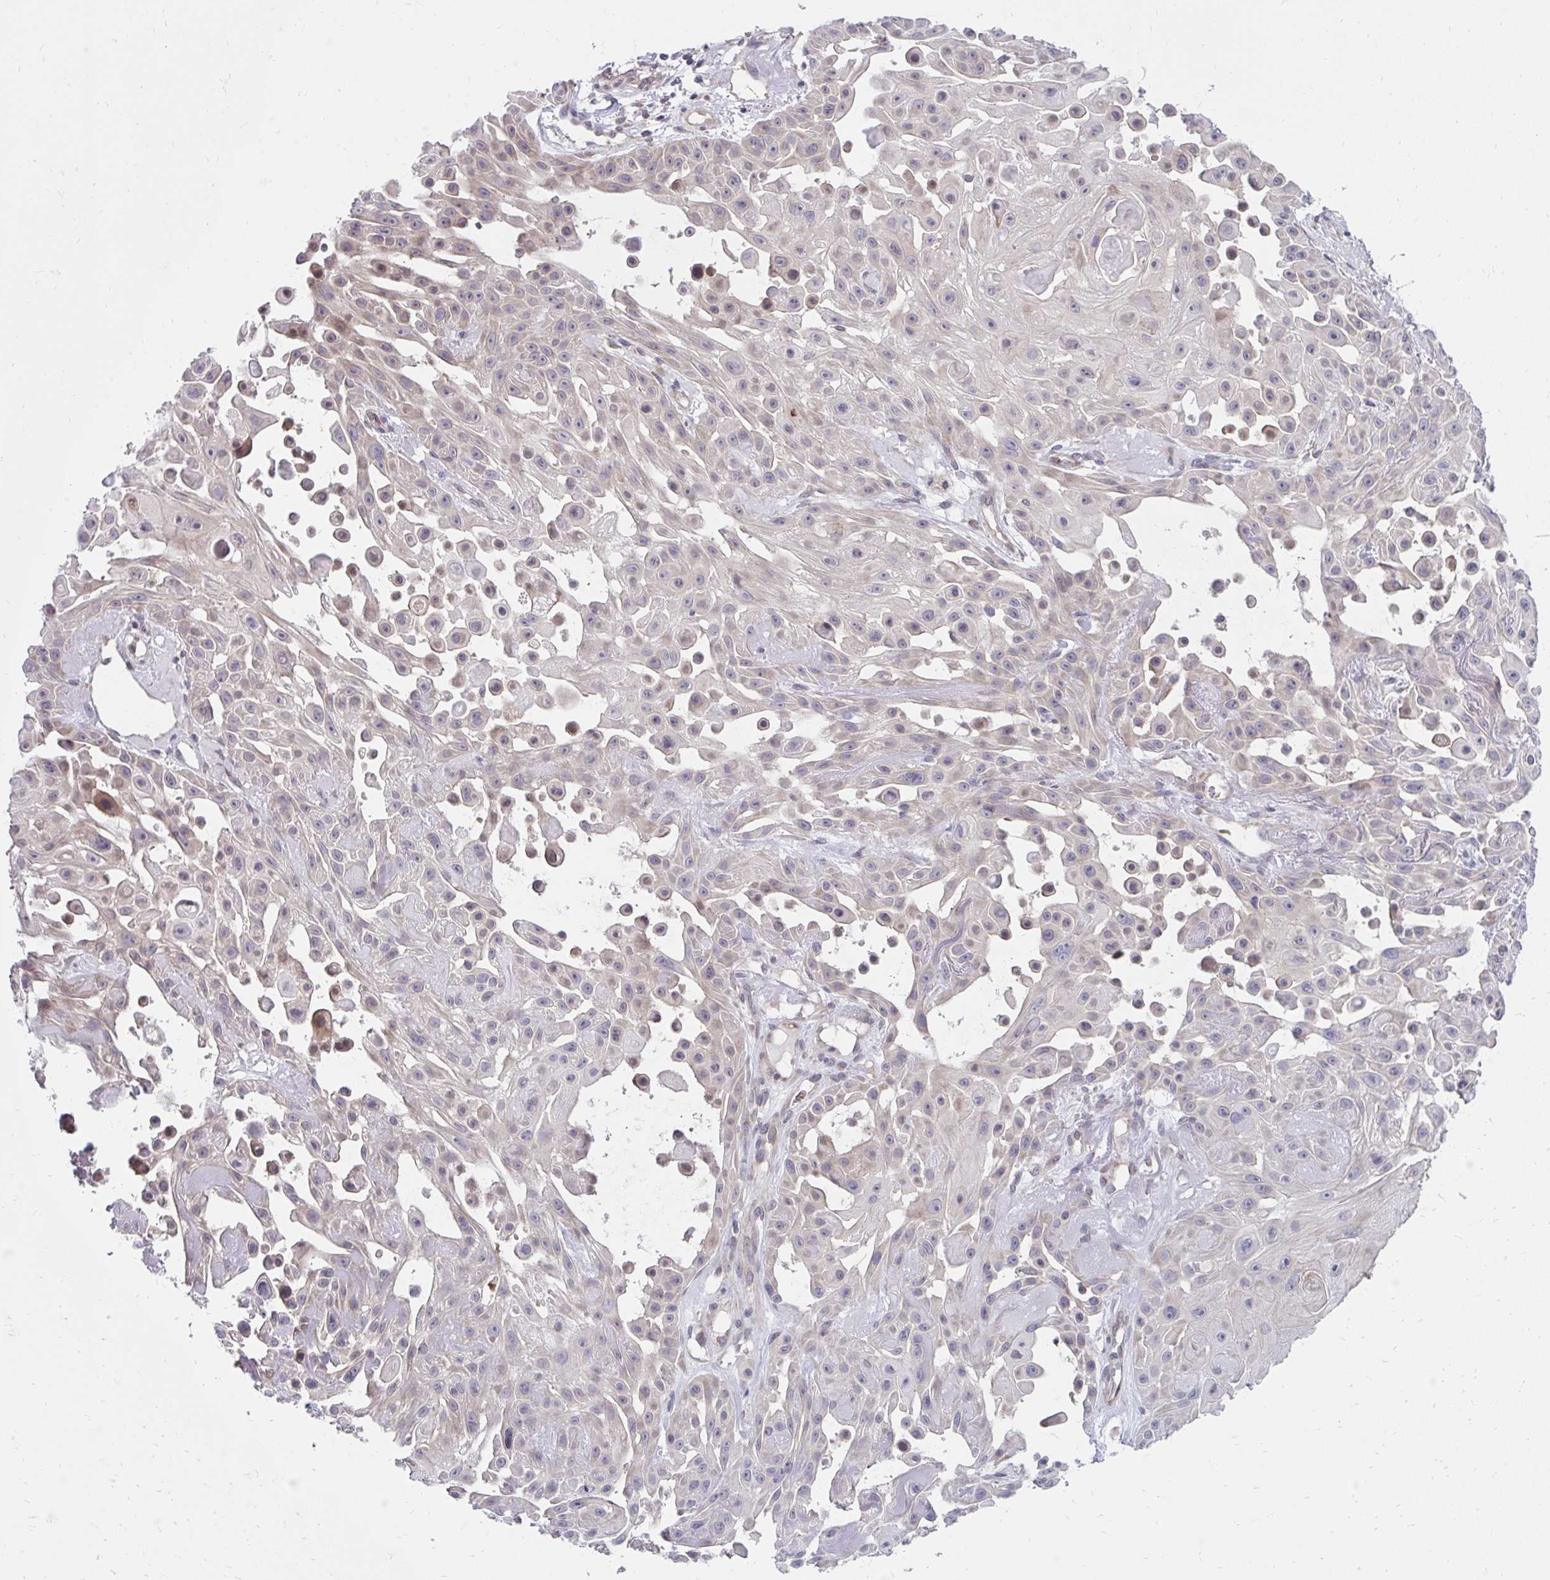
{"staining": {"intensity": "negative", "quantity": "none", "location": "none"}, "tissue": "skin cancer", "cell_type": "Tumor cells", "image_type": "cancer", "snomed": [{"axis": "morphology", "description": "Squamous cell carcinoma, NOS"}, {"axis": "topography", "description": "Skin"}], "caption": "Immunohistochemical staining of skin cancer (squamous cell carcinoma) demonstrates no significant positivity in tumor cells.", "gene": "ITPR2", "patient": {"sex": "male", "age": 91}}